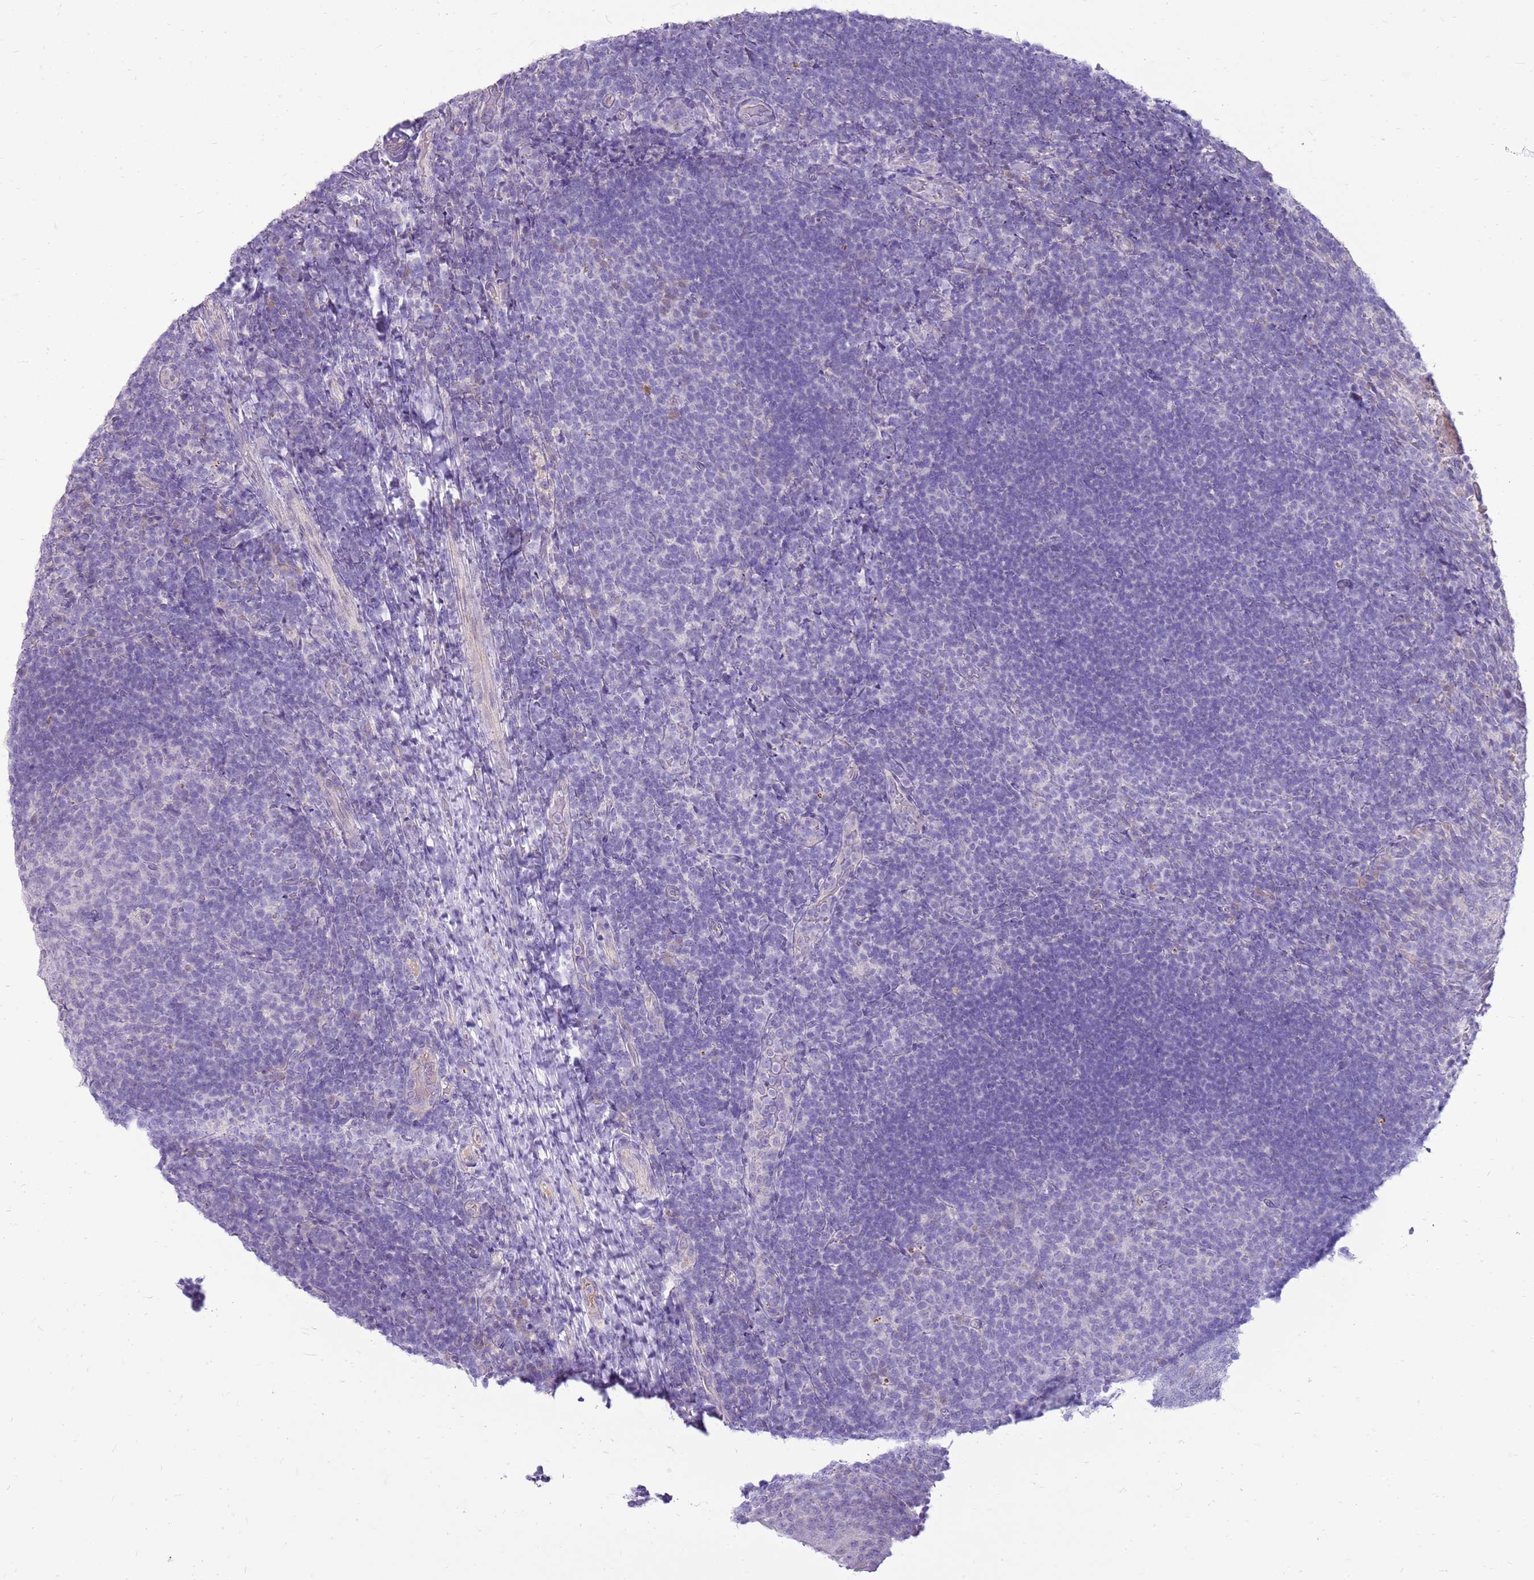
{"staining": {"intensity": "negative", "quantity": "none", "location": "none"}, "tissue": "tonsil", "cell_type": "Germinal center cells", "image_type": "normal", "snomed": [{"axis": "morphology", "description": "Normal tissue, NOS"}, {"axis": "topography", "description": "Tonsil"}], "caption": "An immunohistochemistry image of benign tonsil is shown. There is no staining in germinal center cells of tonsil. Brightfield microscopy of IHC stained with DAB (3,3'-diaminobenzidine) (brown) and hematoxylin (blue), captured at high magnification.", "gene": "FABP2", "patient": {"sex": "female", "age": 10}}